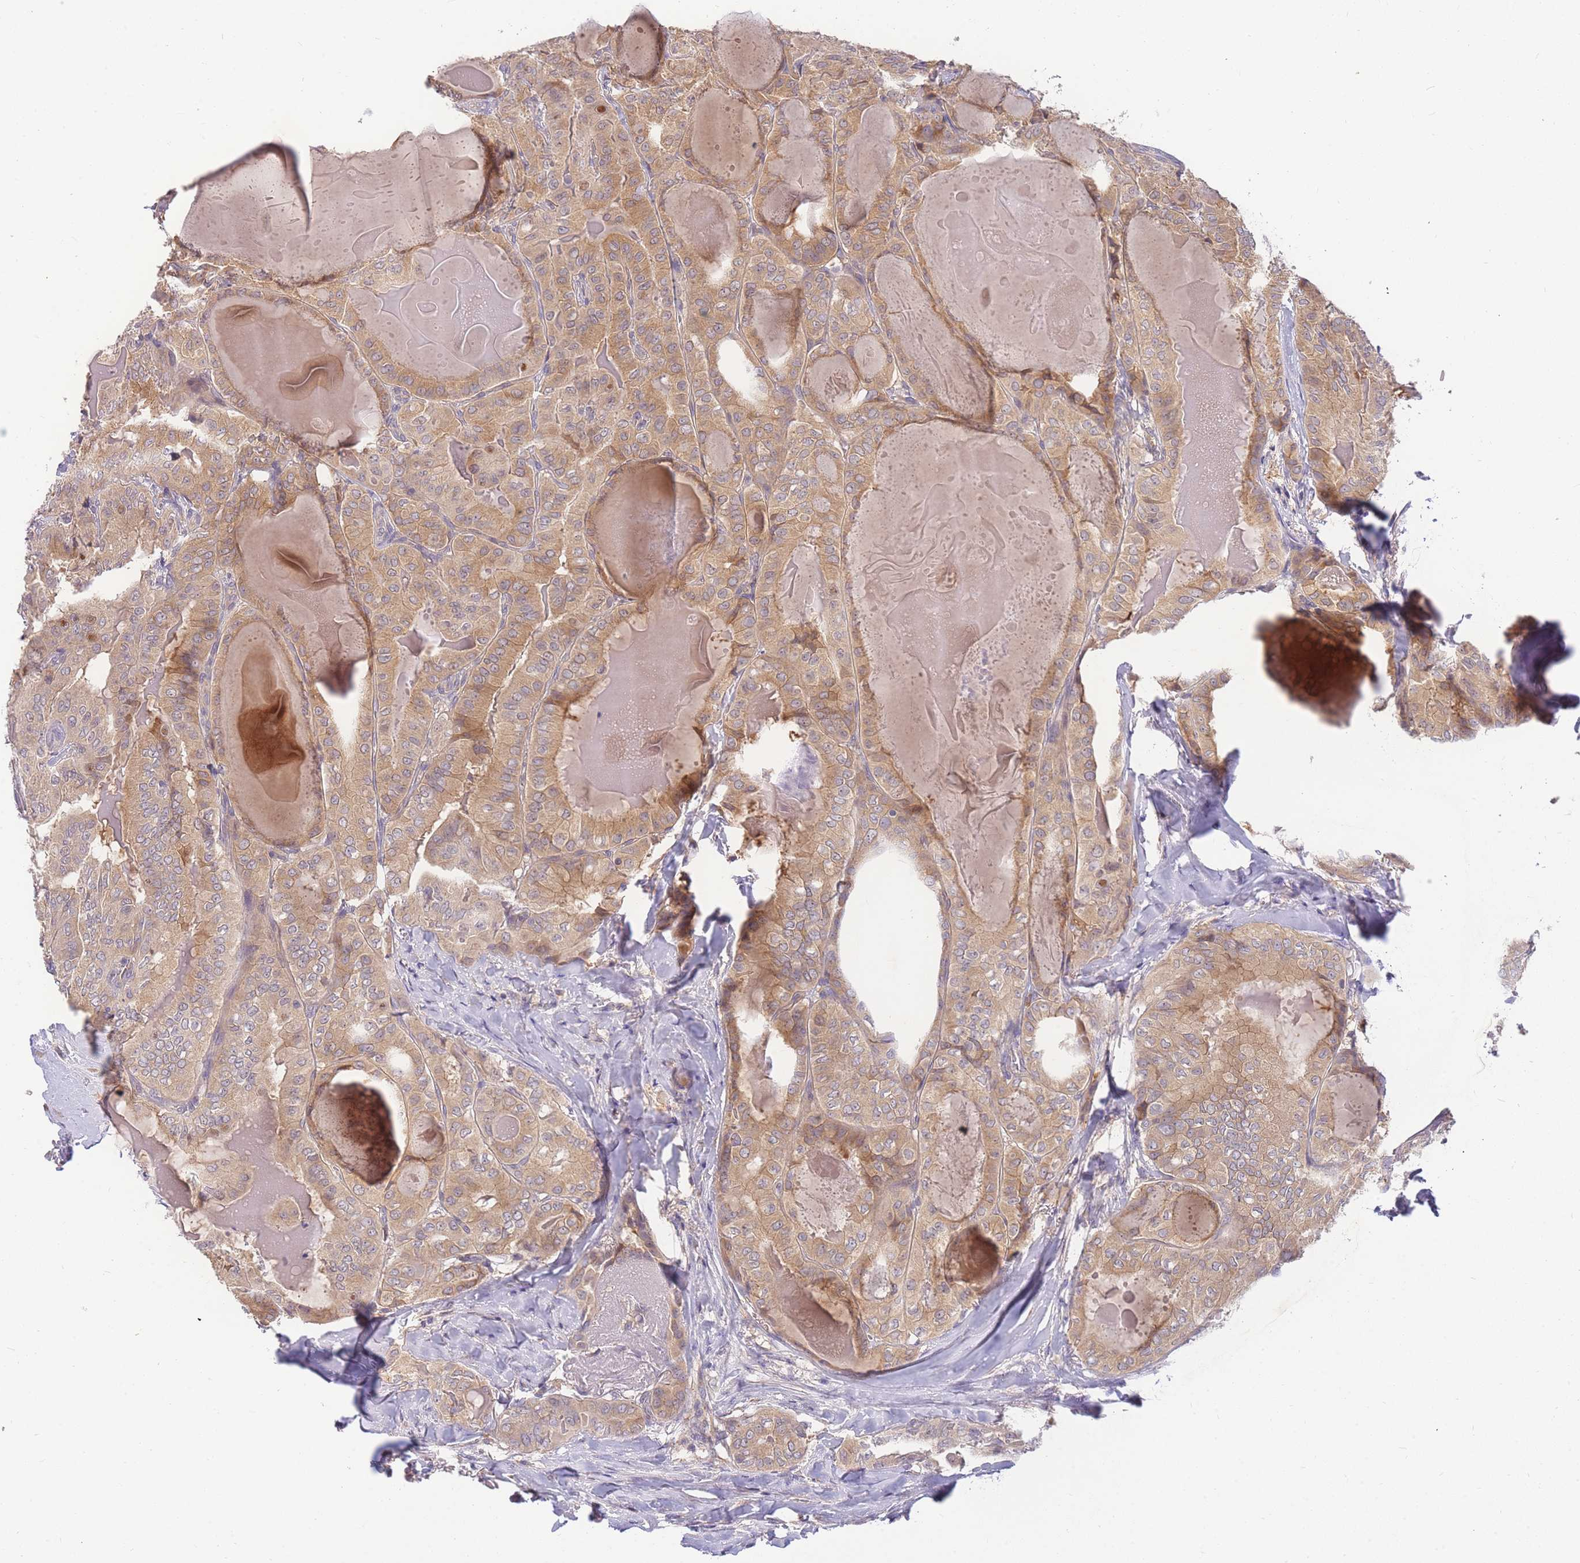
{"staining": {"intensity": "moderate", "quantity": ">75%", "location": "cytoplasmic/membranous"}, "tissue": "thyroid cancer", "cell_type": "Tumor cells", "image_type": "cancer", "snomed": [{"axis": "morphology", "description": "Papillary adenocarcinoma, NOS"}, {"axis": "topography", "description": "Thyroid gland"}], "caption": "A micrograph of thyroid cancer stained for a protein shows moderate cytoplasmic/membranous brown staining in tumor cells.", "gene": "ZNF577", "patient": {"sex": "female", "age": 68}}